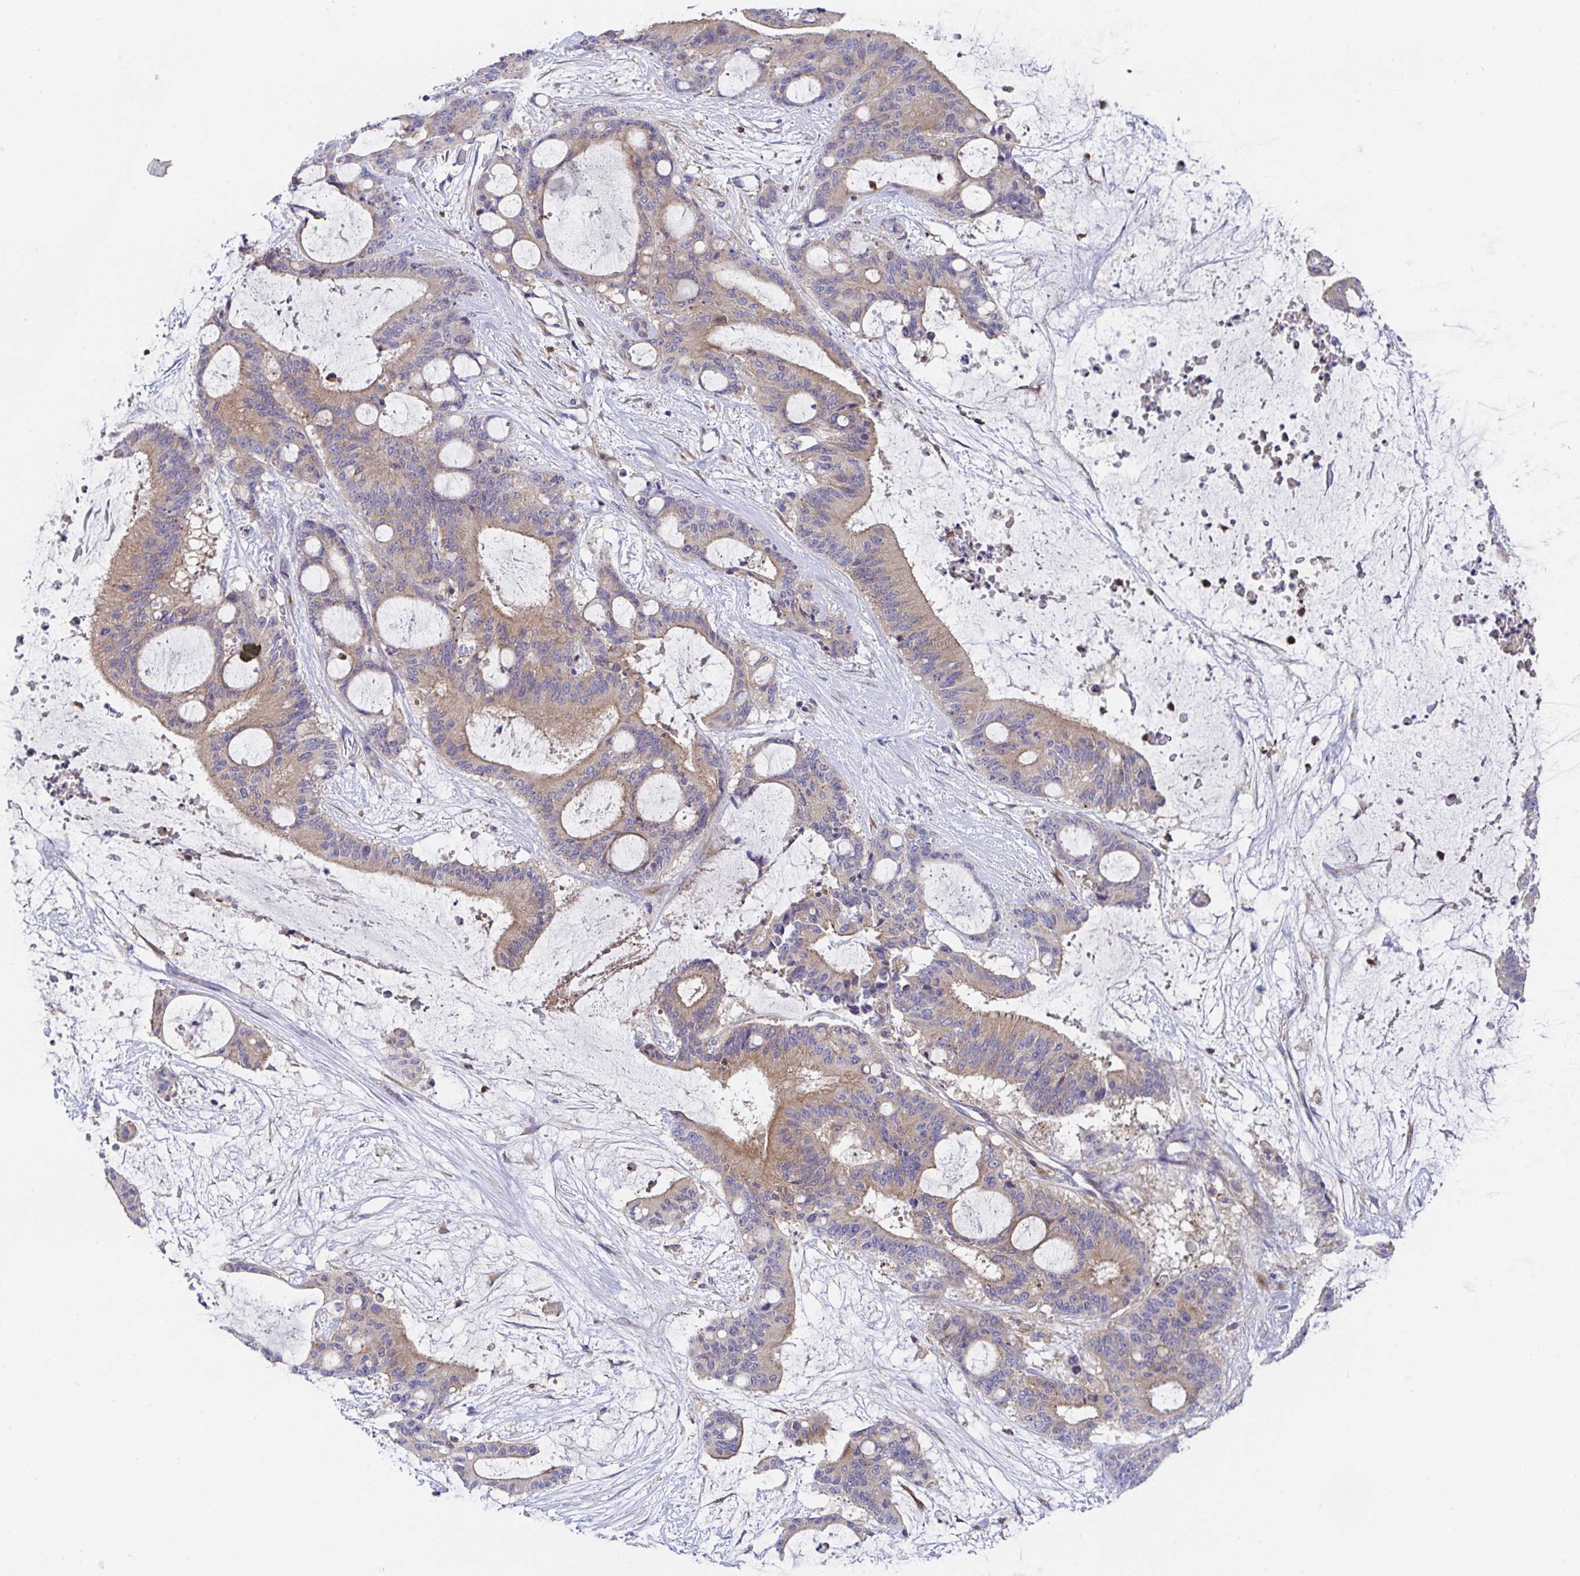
{"staining": {"intensity": "weak", "quantity": "25%-75%", "location": "cytoplasmic/membranous"}, "tissue": "liver cancer", "cell_type": "Tumor cells", "image_type": "cancer", "snomed": [{"axis": "morphology", "description": "Normal tissue, NOS"}, {"axis": "morphology", "description": "Cholangiocarcinoma"}, {"axis": "topography", "description": "Liver"}, {"axis": "topography", "description": "Peripheral nerve tissue"}], "caption": "A brown stain labels weak cytoplasmic/membranous expression of a protein in liver cancer tumor cells.", "gene": "GOLGA1", "patient": {"sex": "female", "age": 73}}